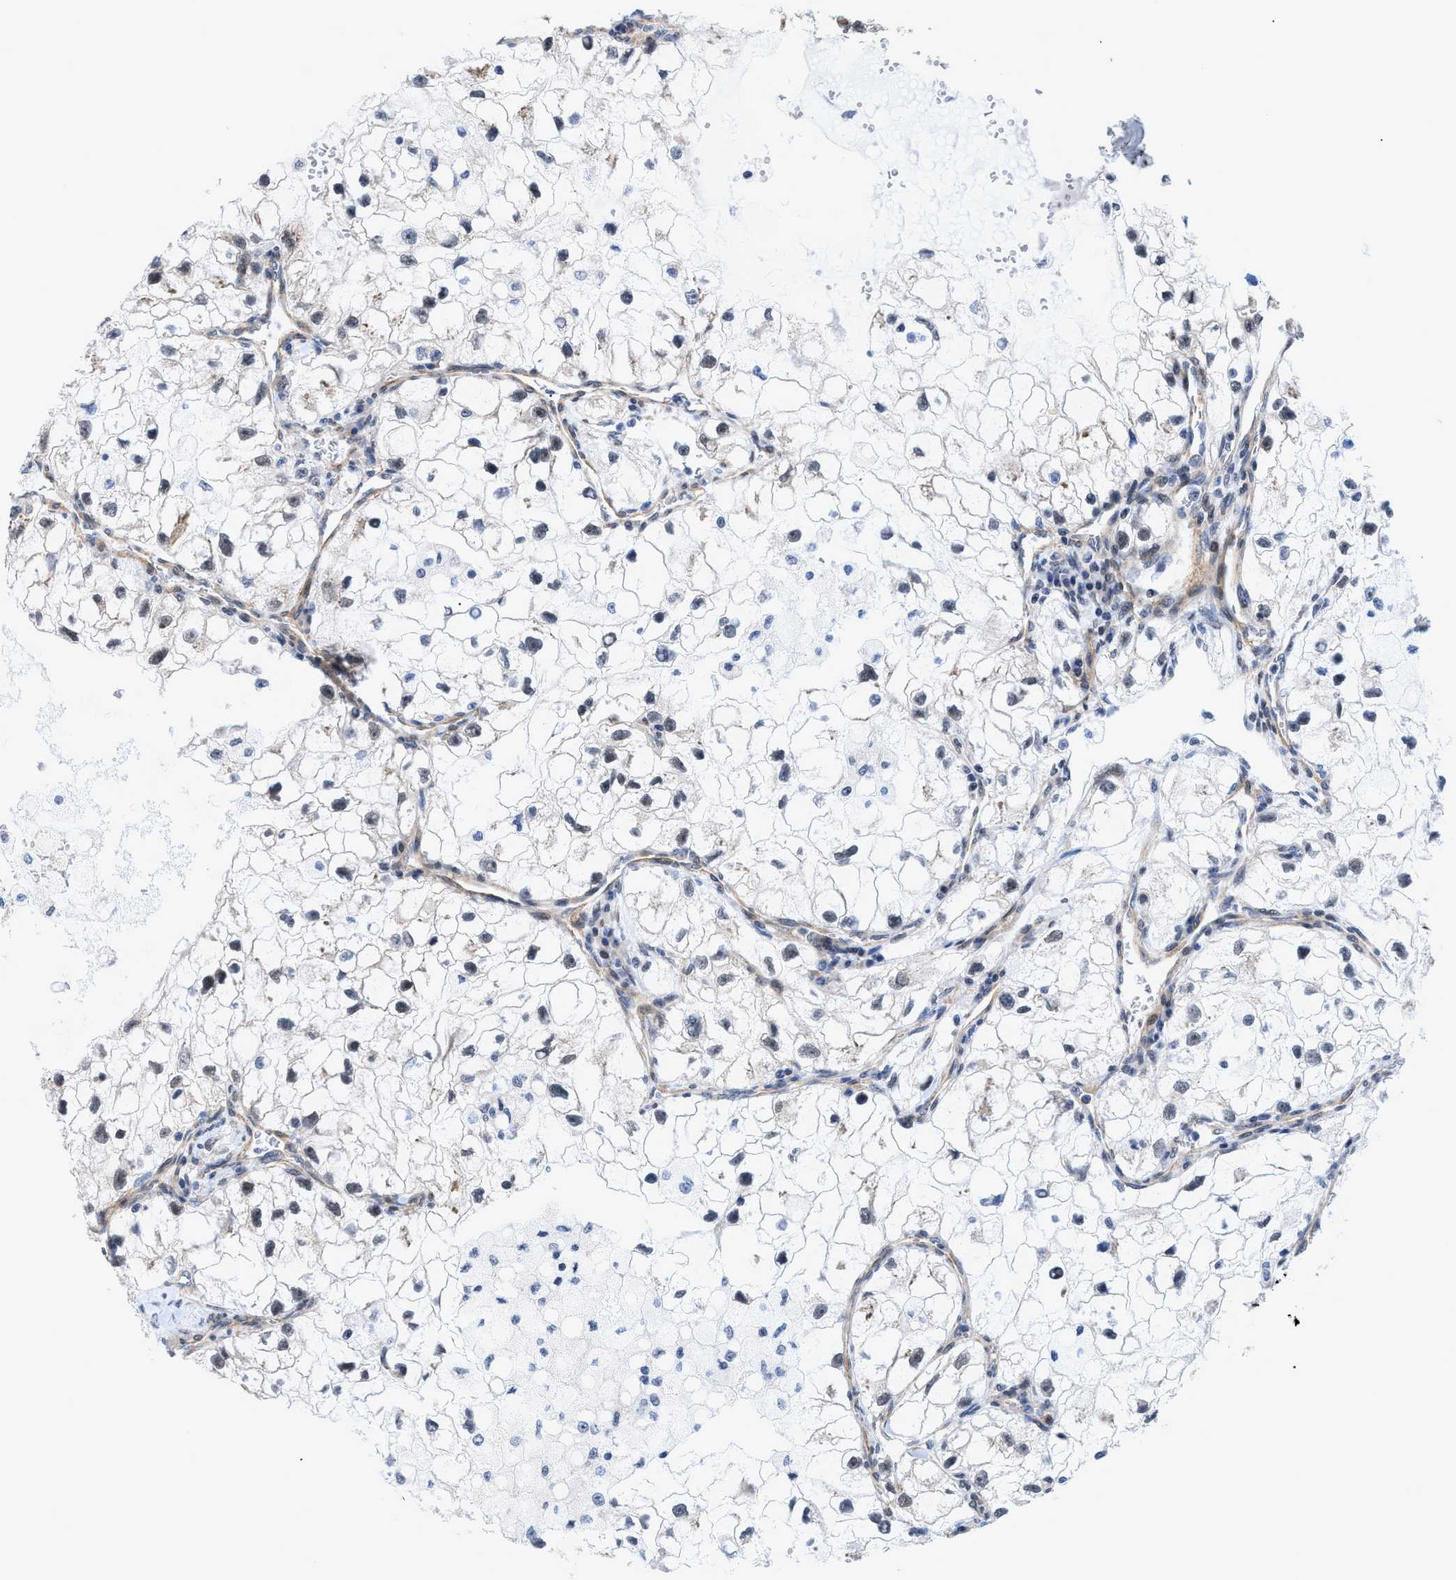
{"staining": {"intensity": "negative", "quantity": "none", "location": "none"}, "tissue": "renal cancer", "cell_type": "Tumor cells", "image_type": "cancer", "snomed": [{"axis": "morphology", "description": "Adenocarcinoma, NOS"}, {"axis": "topography", "description": "Kidney"}], "caption": "IHC micrograph of human renal cancer (adenocarcinoma) stained for a protein (brown), which shows no positivity in tumor cells.", "gene": "GPRASP2", "patient": {"sex": "female", "age": 70}}